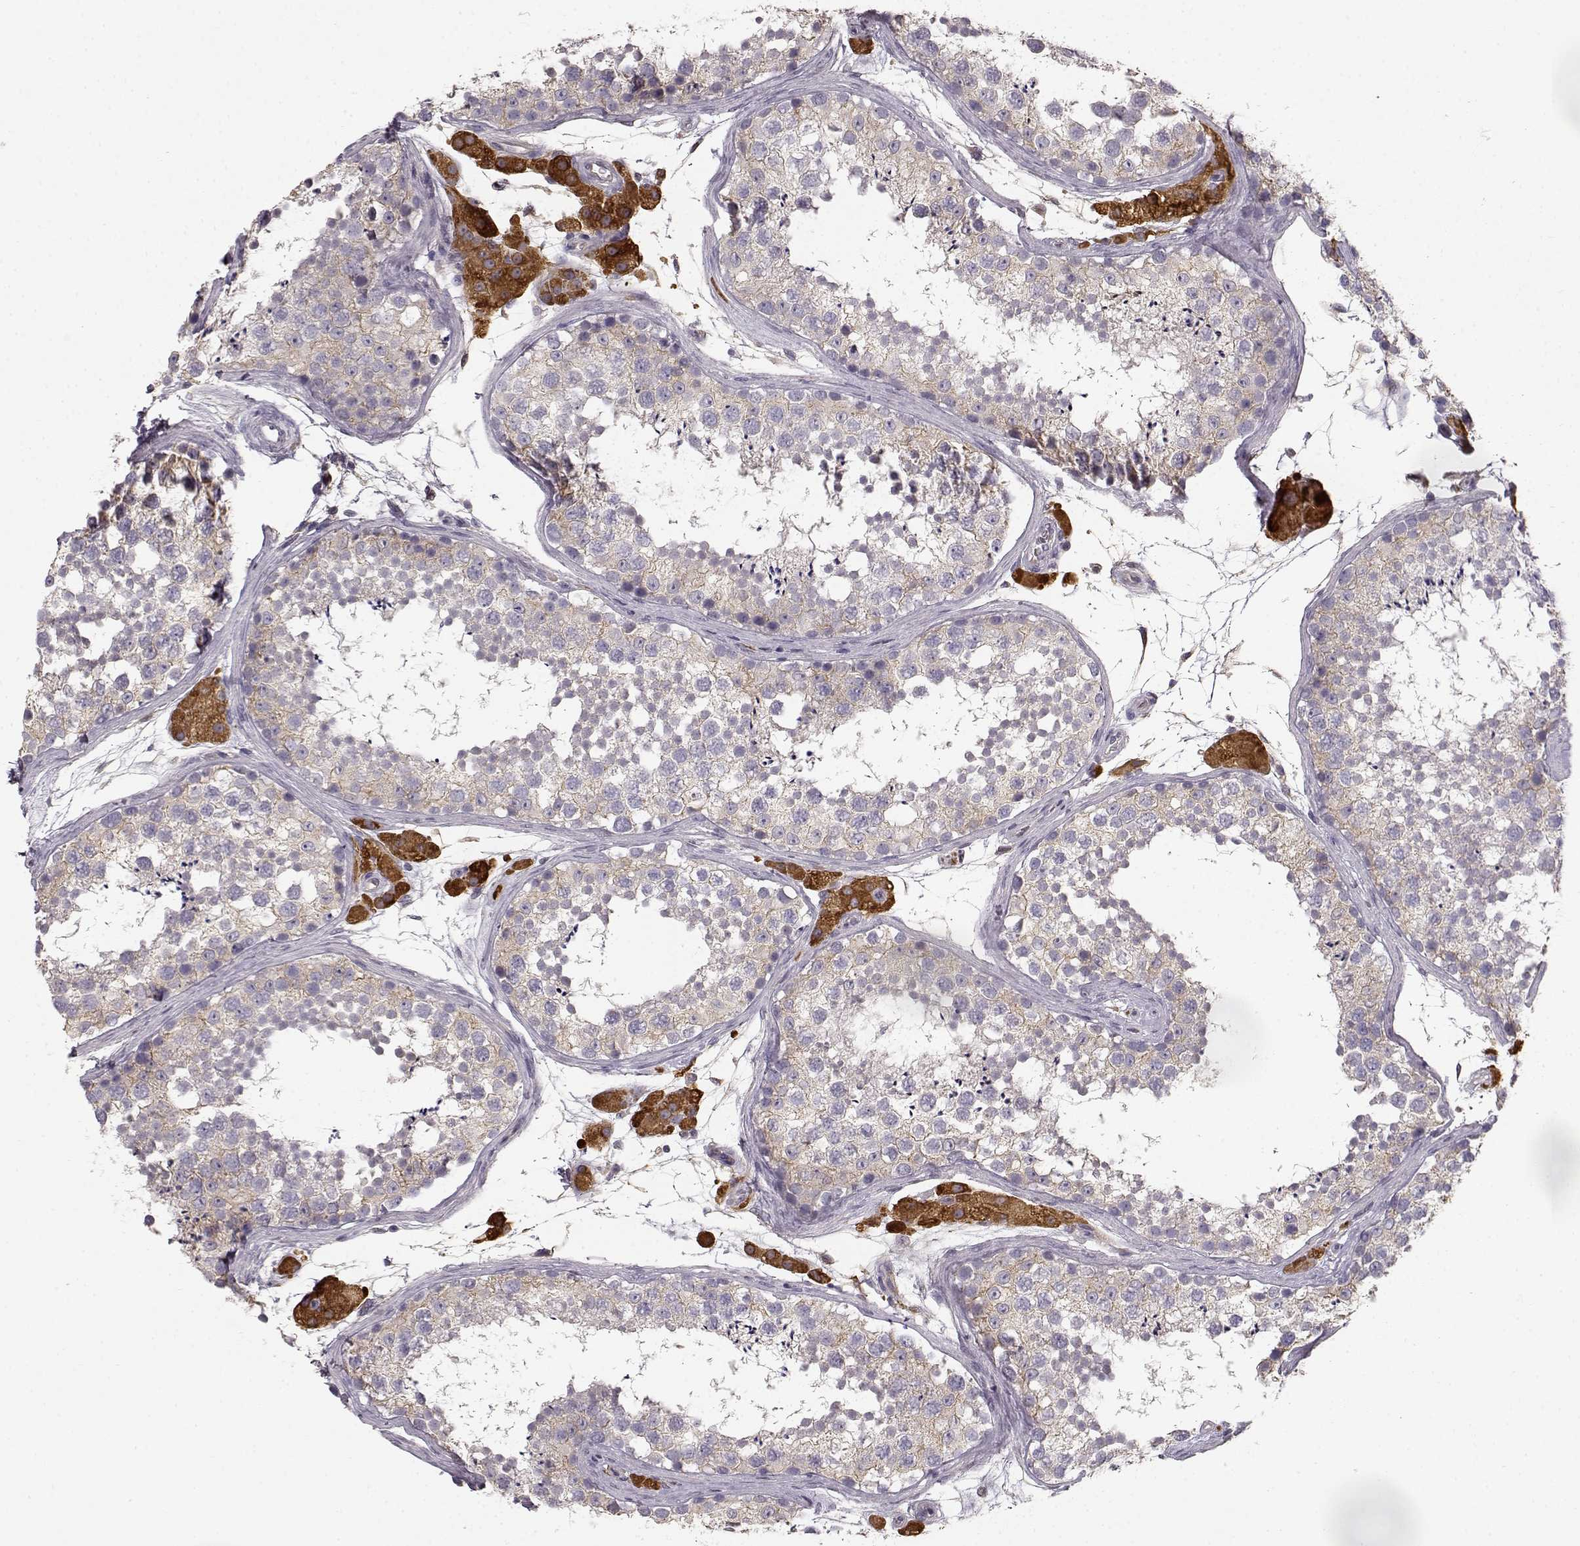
{"staining": {"intensity": "weak", "quantity": "25%-75%", "location": "cytoplasmic/membranous"}, "tissue": "testis", "cell_type": "Cells in seminiferous ducts", "image_type": "normal", "snomed": [{"axis": "morphology", "description": "Normal tissue, NOS"}, {"axis": "topography", "description": "Testis"}], "caption": "DAB (3,3'-diaminobenzidine) immunohistochemical staining of benign human testis displays weak cytoplasmic/membranous protein staining in about 25%-75% of cells in seminiferous ducts. (DAB = brown stain, brightfield microscopy at high magnification).", "gene": "GHR", "patient": {"sex": "male", "age": 41}}